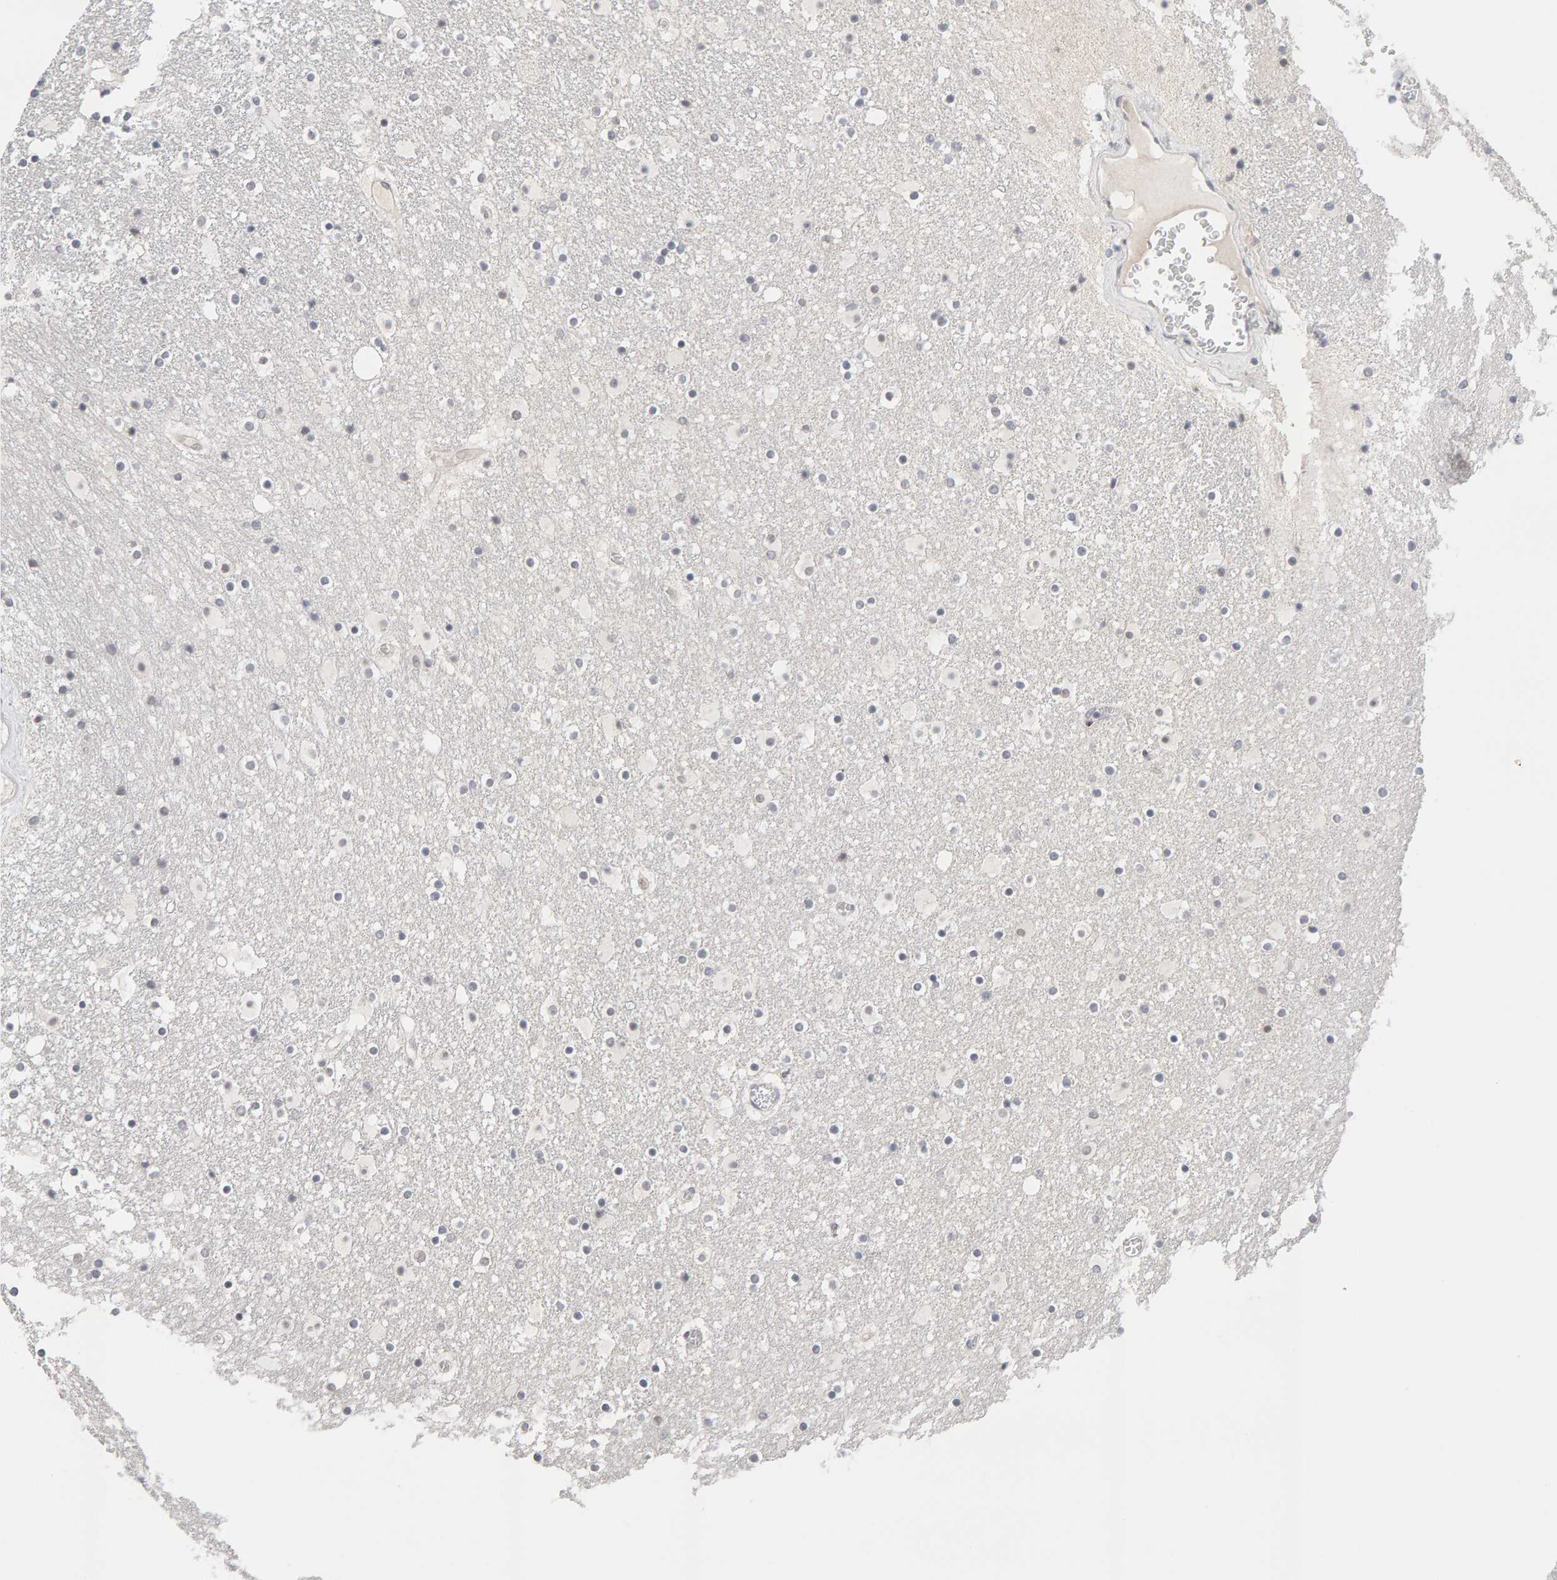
{"staining": {"intensity": "negative", "quantity": "none", "location": "none"}, "tissue": "caudate", "cell_type": "Glial cells", "image_type": "normal", "snomed": [{"axis": "morphology", "description": "Normal tissue, NOS"}, {"axis": "topography", "description": "Lateral ventricle wall"}], "caption": "An immunohistochemistry photomicrograph of unremarkable caudate is shown. There is no staining in glial cells of caudate. (DAB IHC with hematoxylin counter stain).", "gene": "HNF4A", "patient": {"sex": "male", "age": 45}}